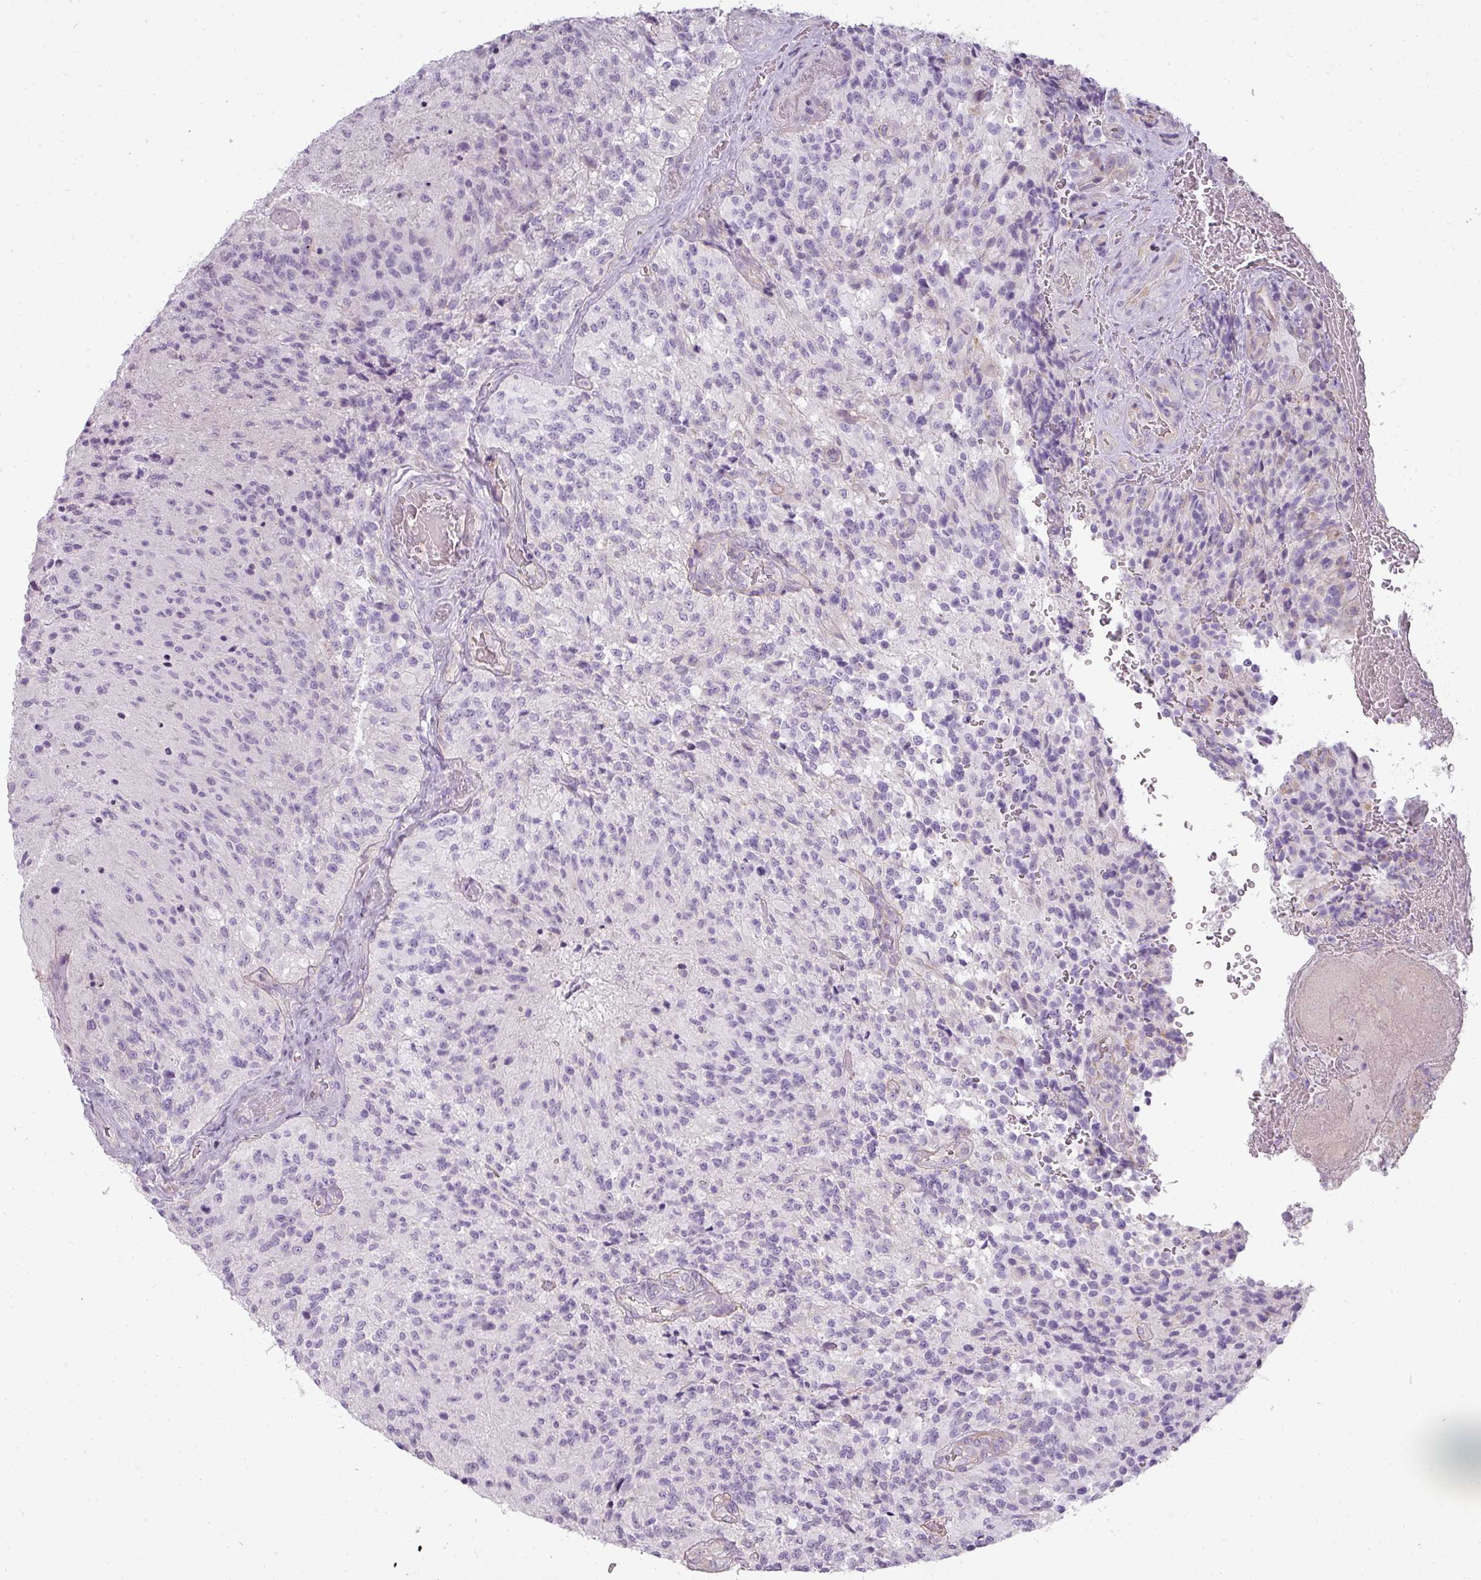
{"staining": {"intensity": "negative", "quantity": "none", "location": "none"}, "tissue": "glioma", "cell_type": "Tumor cells", "image_type": "cancer", "snomed": [{"axis": "morphology", "description": "Normal tissue, NOS"}, {"axis": "morphology", "description": "Glioma, malignant, High grade"}, {"axis": "topography", "description": "Cerebral cortex"}], "caption": "Immunohistochemical staining of human malignant high-grade glioma shows no significant positivity in tumor cells.", "gene": "ASB1", "patient": {"sex": "male", "age": 56}}